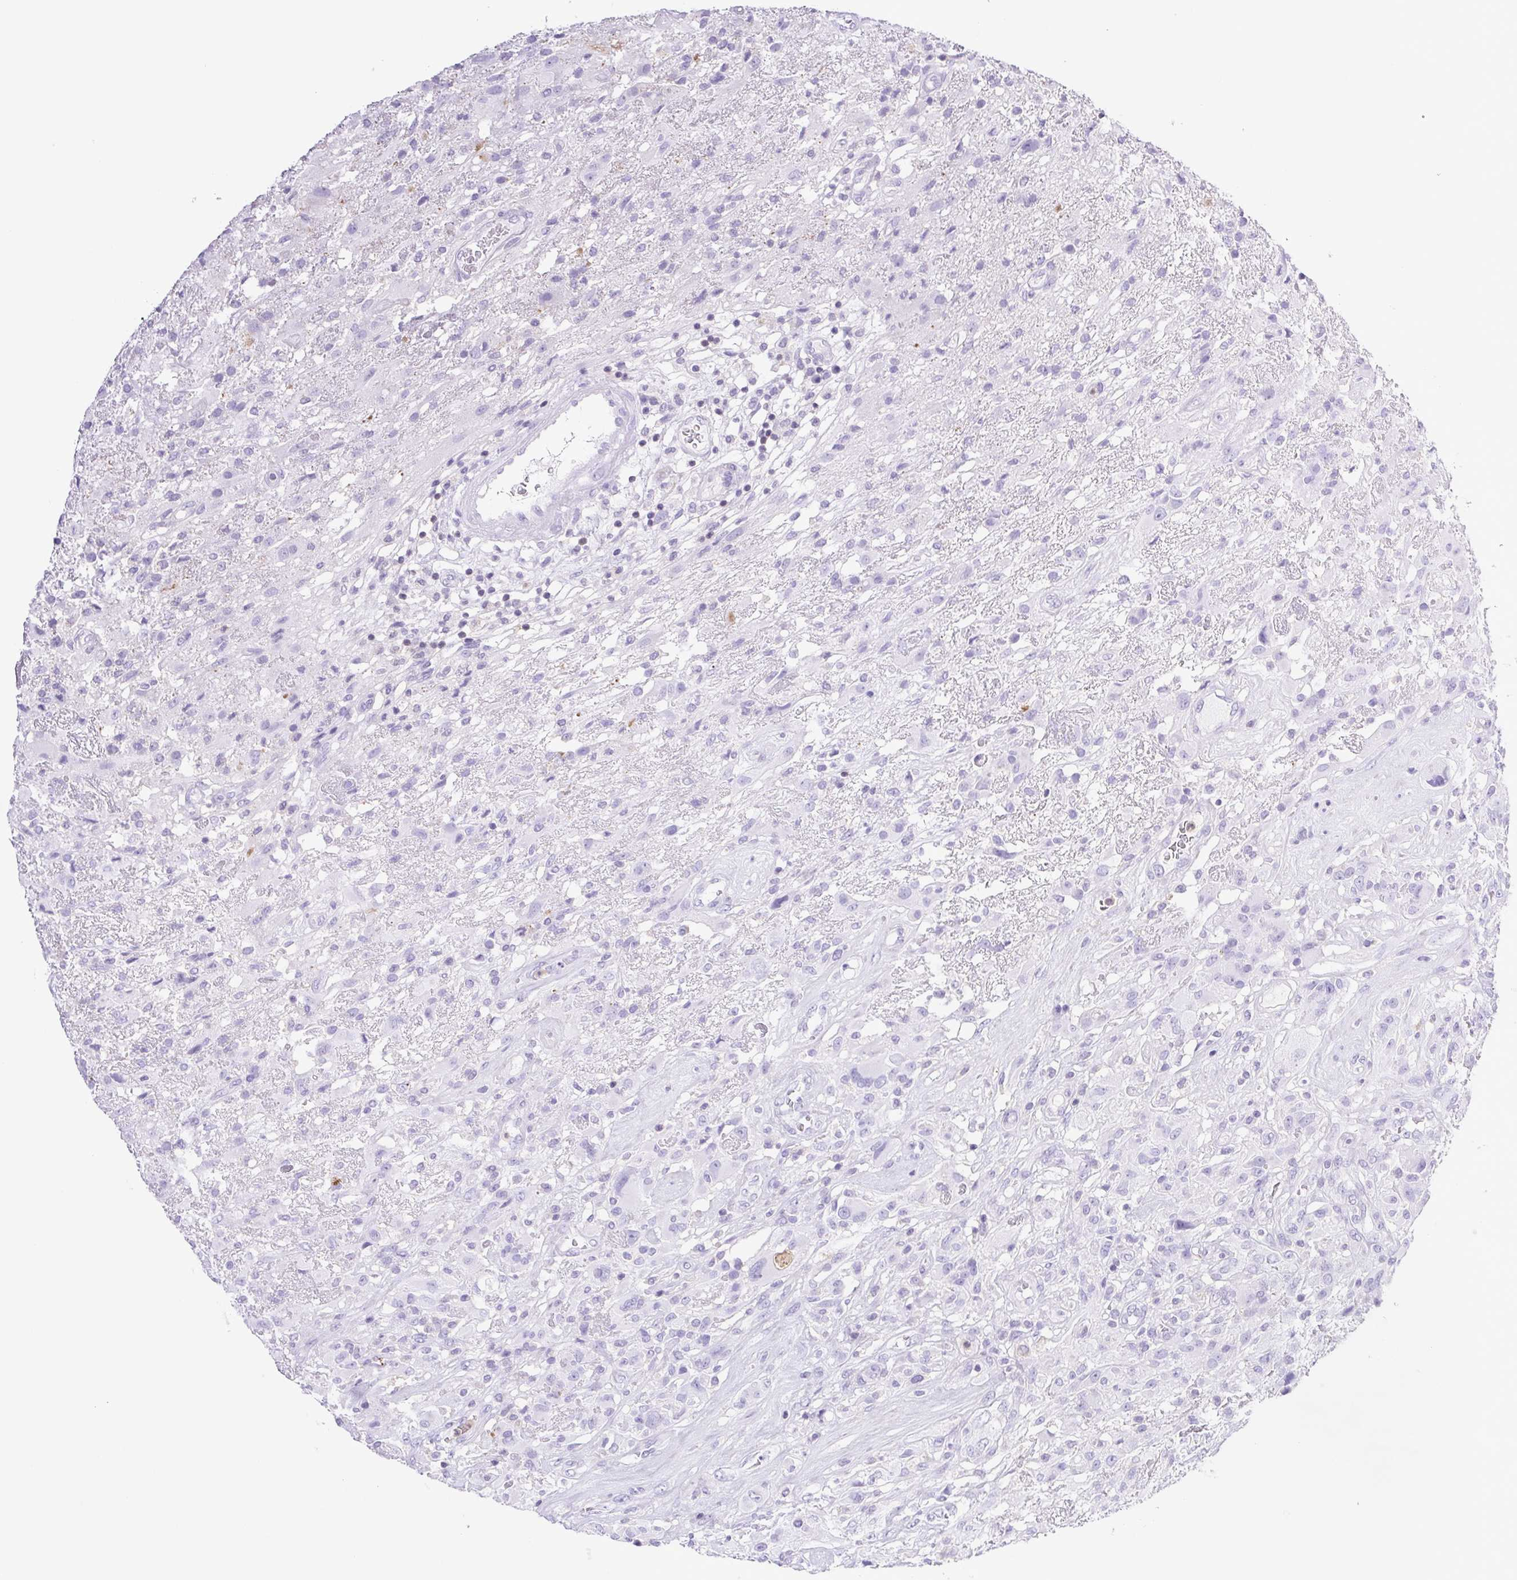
{"staining": {"intensity": "negative", "quantity": "none", "location": "none"}, "tissue": "glioma", "cell_type": "Tumor cells", "image_type": "cancer", "snomed": [{"axis": "morphology", "description": "Glioma, malignant, High grade"}, {"axis": "topography", "description": "Brain"}], "caption": "An IHC image of glioma is shown. There is no staining in tumor cells of glioma.", "gene": "SYNPR", "patient": {"sex": "male", "age": 46}}